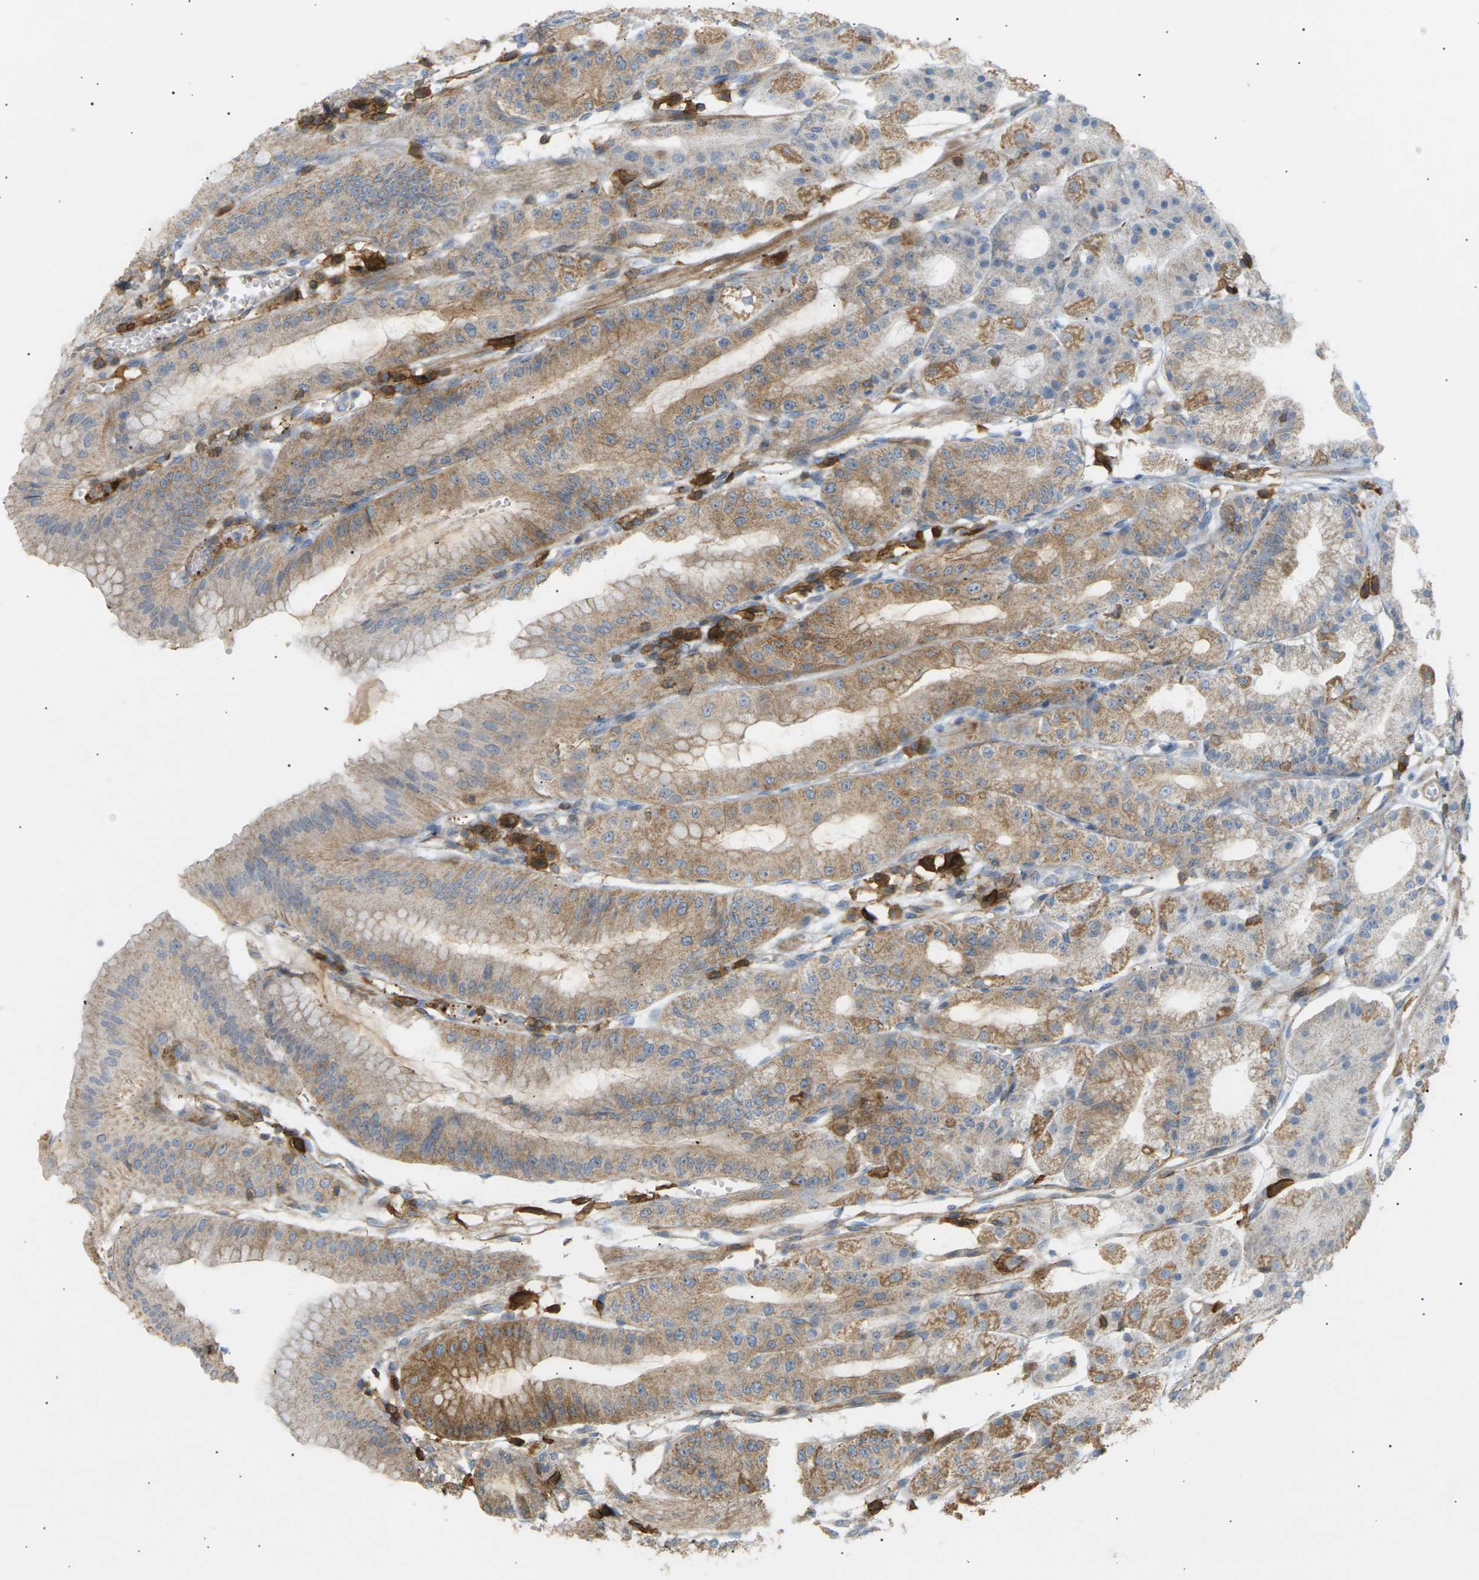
{"staining": {"intensity": "strong", "quantity": "25%-75%", "location": "cytoplasmic/membranous"}, "tissue": "stomach", "cell_type": "Glandular cells", "image_type": "normal", "snomed": [{"axis": "morphology", "description": "Normal tissue, NOS"}, {"axis": "topography", "description": "Stomach, lower"}], "caption": "DAB immunohistochemical staining of unremarkable human stomach displays strong cytoplasmic/membranous protein positivity in about 25%-75% of glandular cells.", "gene": "LIME1", "patient": {"sex": "male", "age": 71}}